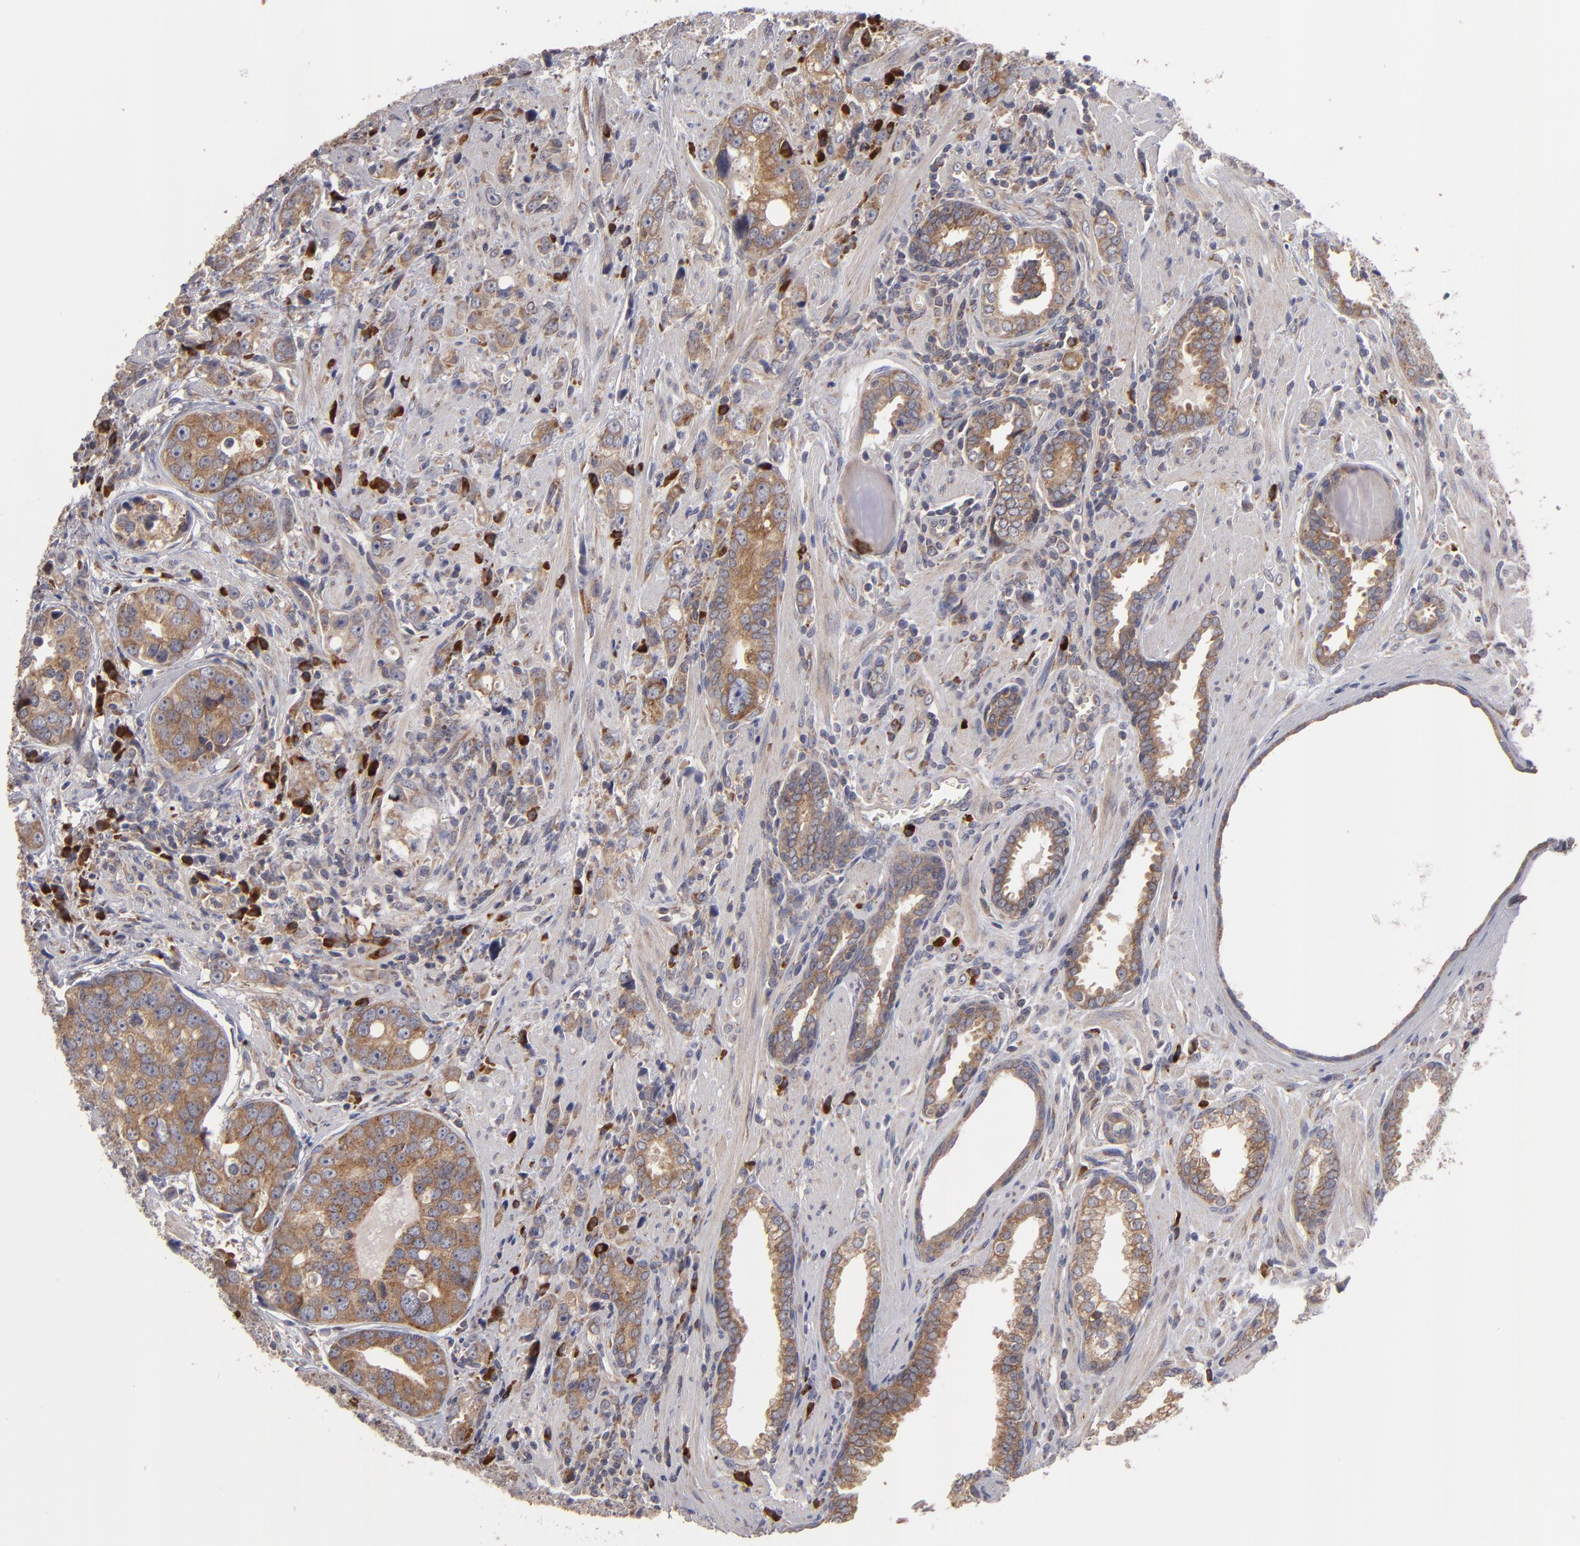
{"staining": {"intensity": "moderate", "quantity": "25%-75%", "location": "cytoplasmic/membranous"}, "tissue": "prostate cancer", "cell_type": "Tumor cells", "image_type": "cancer", "snomed": [{"axis": "morphology", "description": "Adenocarcinoma, High grade"}, {"axis": "topography", "description": "Prostate"}], "caption": "Protein expression analysis of prostate cancer reveals moderate cytoplasmic/membranous expression in approximately 25%-75% of tumor cells.", "gene": "SND1", "patient": {"sex": "male", "age": 71}}